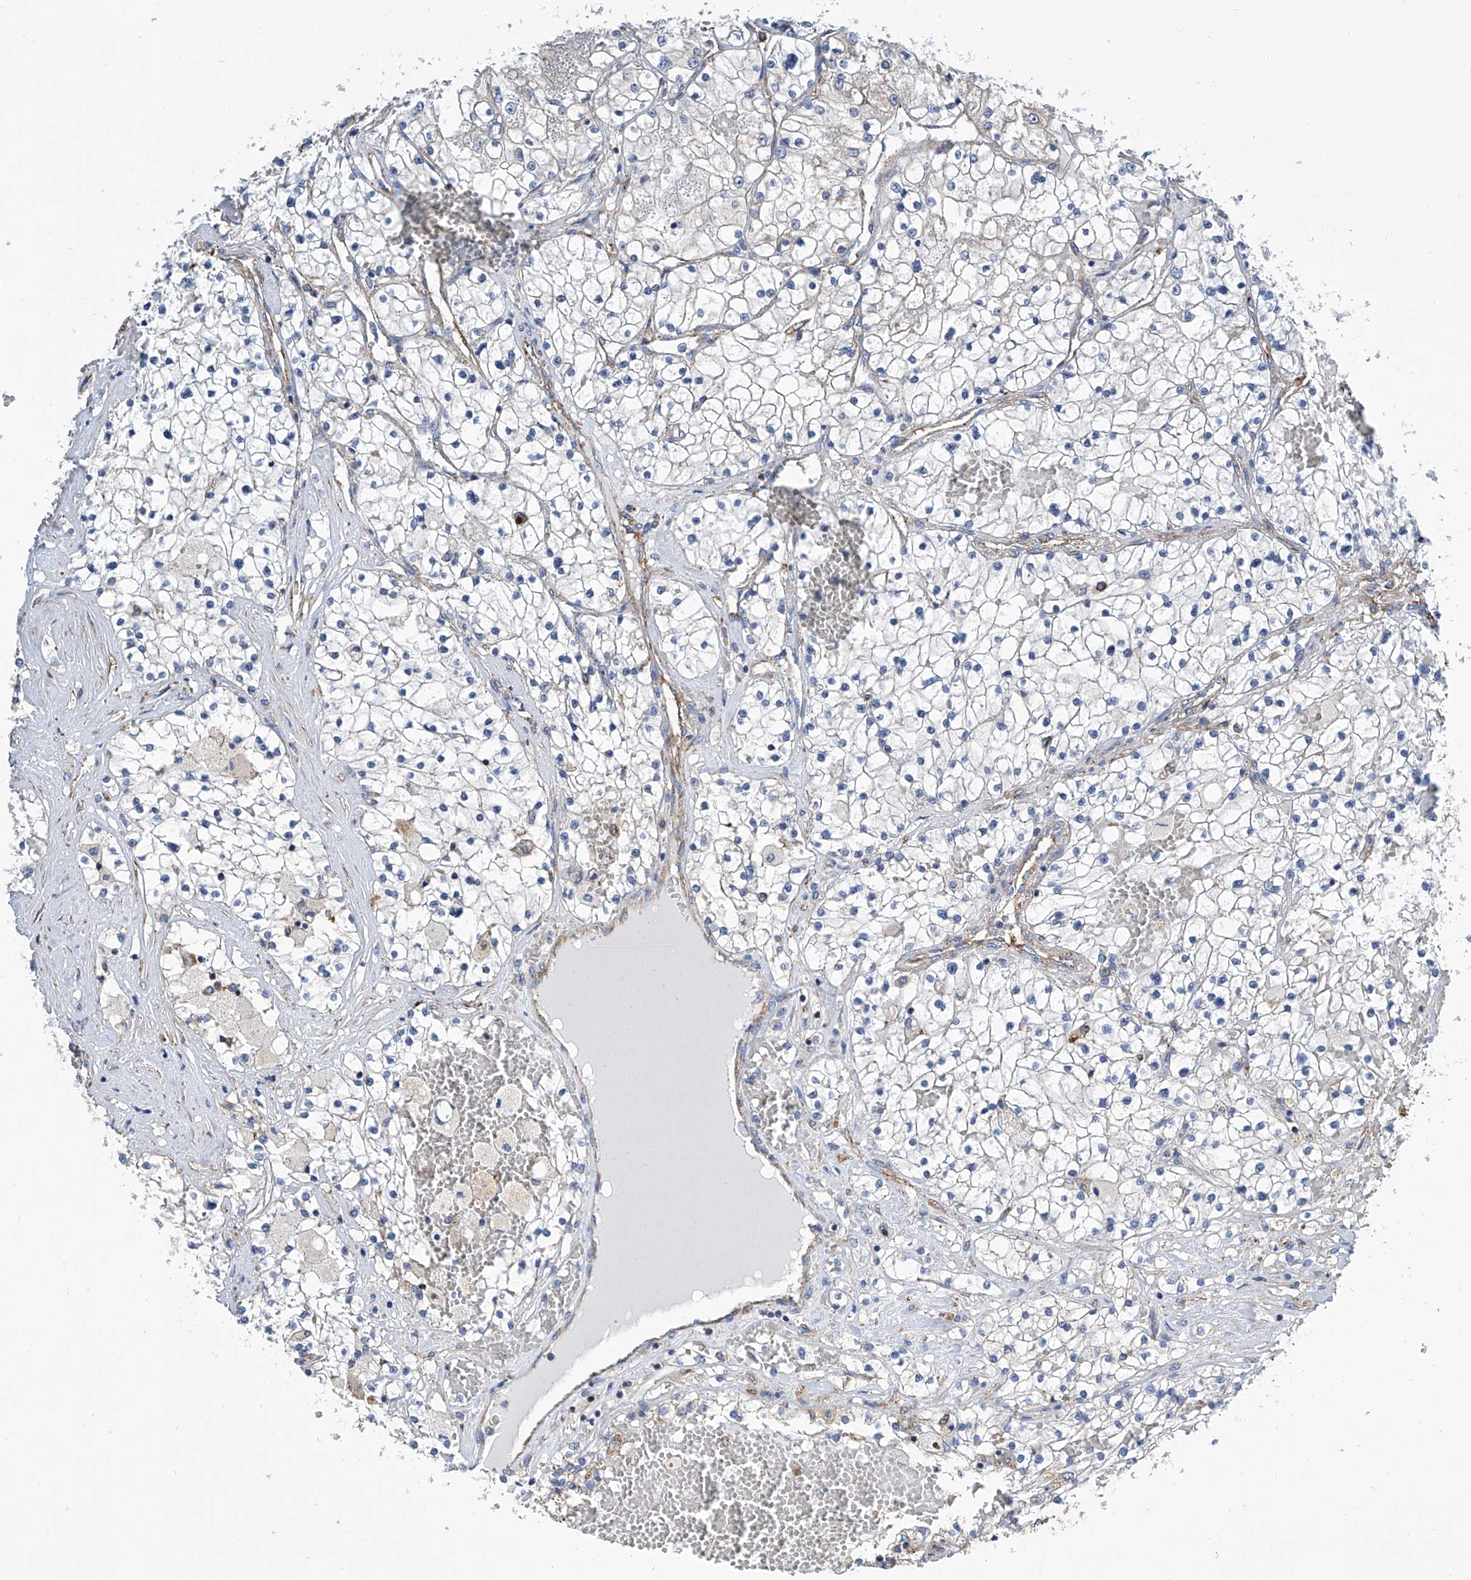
{"staining": {"intensity": "negative", "quantity": "none", "location": "none"}, "tissue": "renal cancer", "cell_type": "Tumor cells", "image_type": "cancer", "snomed": [{"axis": "morphology", "description": "Normal tissue, NOS"}, {"axis": "morphology", "description": "Adenocarcinoma, NOS"}, {"axis": "topography", "description": "Kidney"}], "caption": "This photomicrograph is of renal cancer (adenocarcinoma) stained with immunohistochemistry (IHC) to label a protein in brown with the nuclei are counter-stained blue. There is no staining in tumor cells. Nuclei are stained in blue.", "gene": "GPT", "patient": {"sex": "male", "age": 68}}